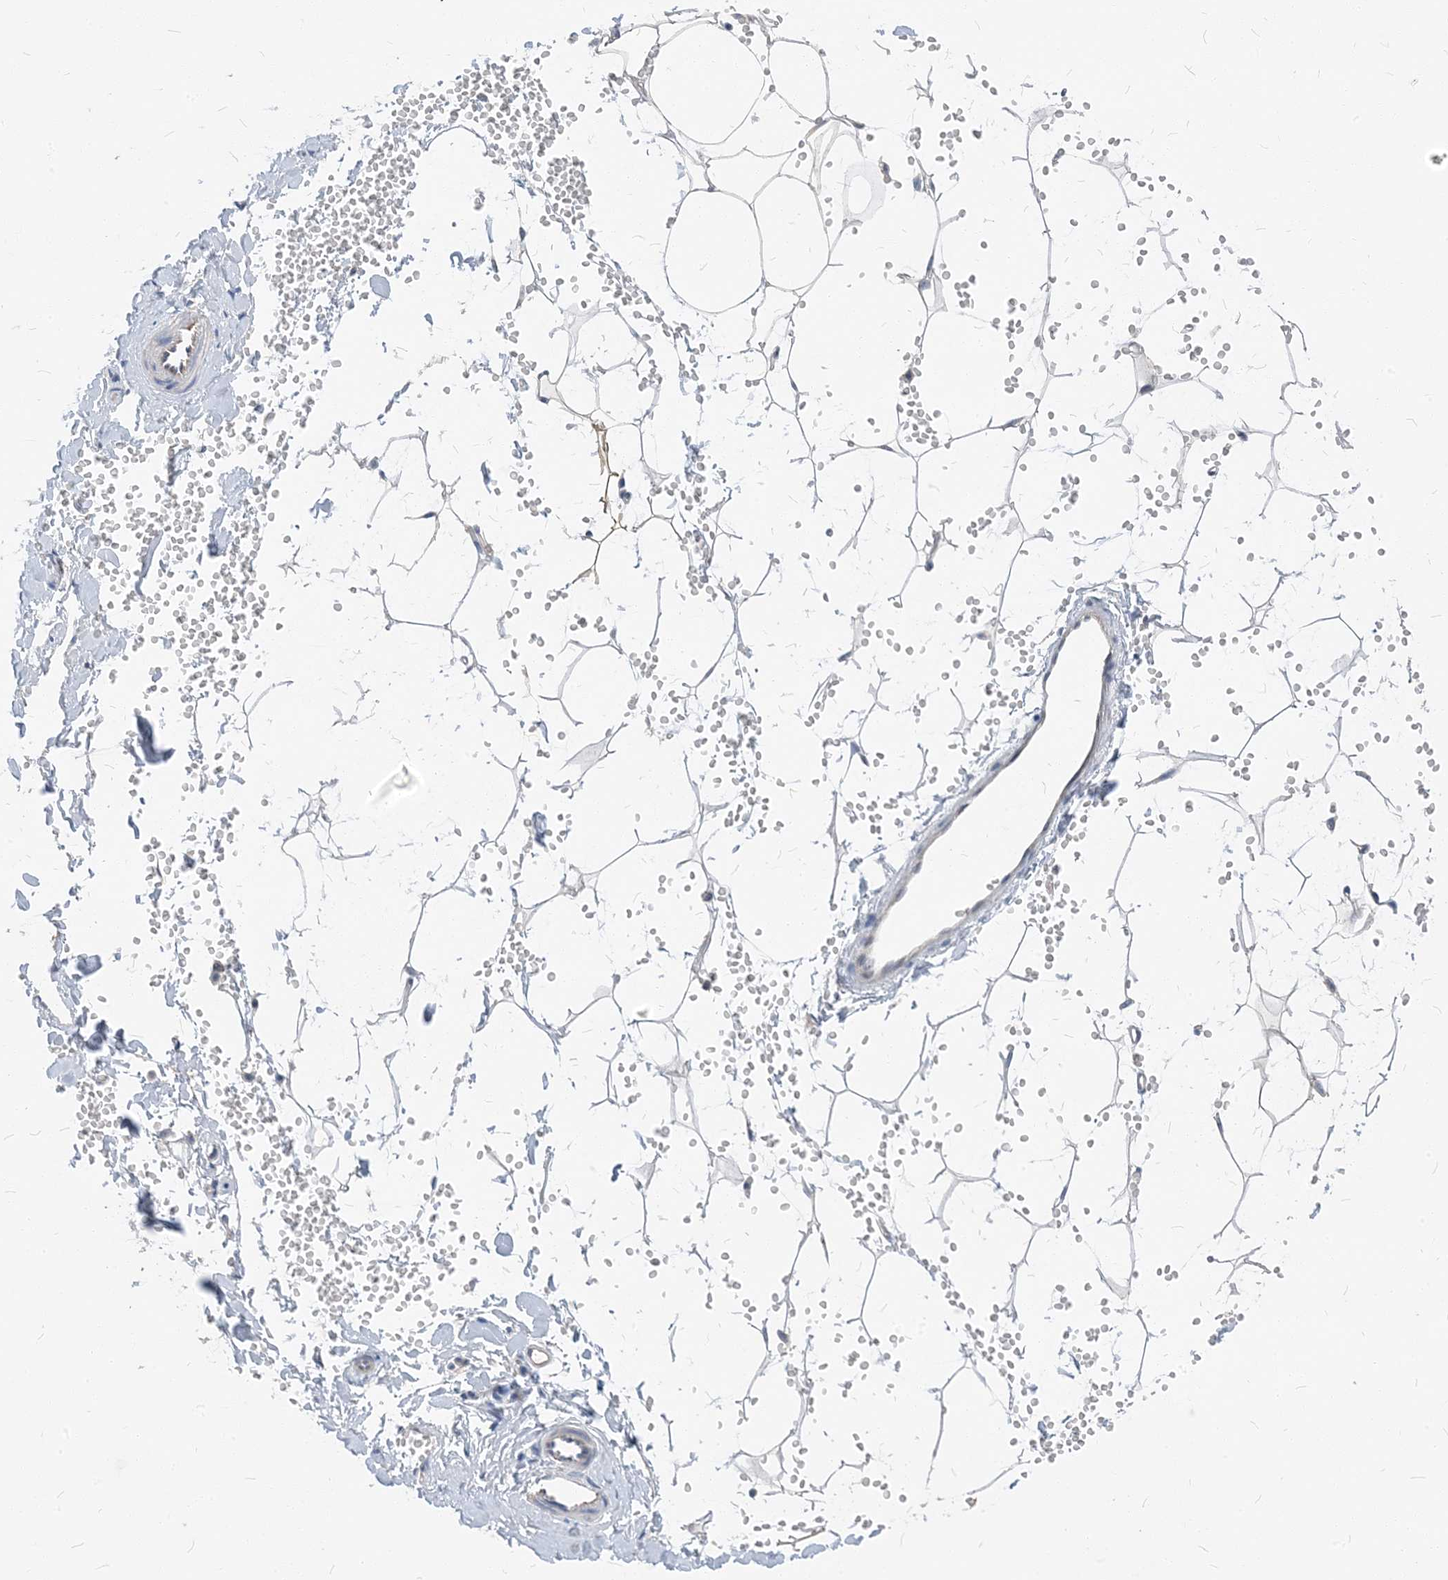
{"staining": {"intensity": "negative", "quantity": "none", "location": "none"}, "tissue": "adipose tissue", "cell_type": "Adipocytes", "image_type": "normal", "snomed": [{"axis": "morphology", "description": "Normal tissue, NOS"}, {"axis": "topography", "description": "Breast"}], "caption": "Micrograph shows no protein positivity in adipocytes of benign adipose tissue.", "gene": "NCOA7", "patient": {"sex": "female", "age": 23}}